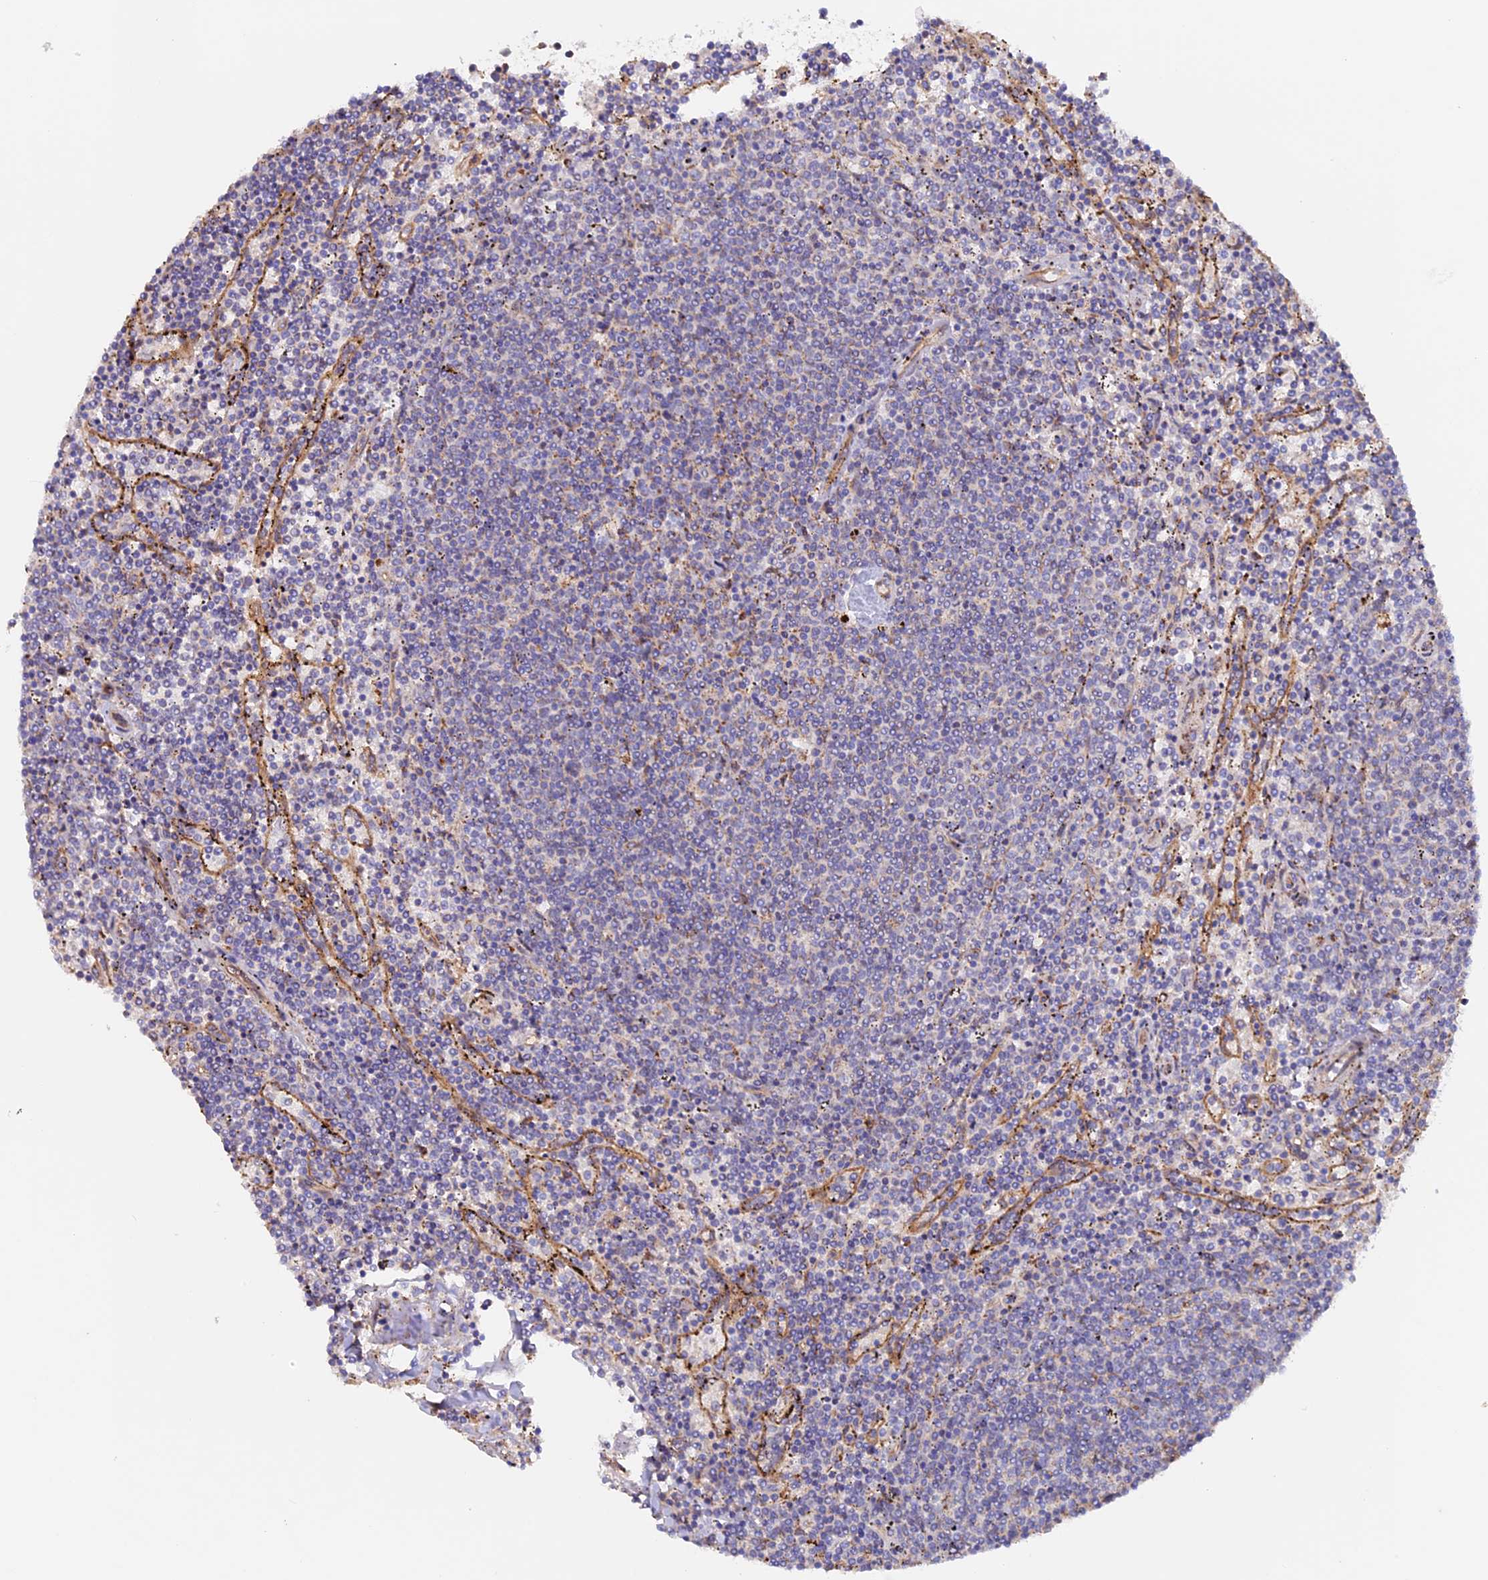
{"staining": {"intensity": "negative", "quantity": "none", "location": "none"}, "tissue": "lymphoma", "cell_type": "Tumor cells", "image_type": "cancer", "snomed": [{"axis": "morphology", "description": "Malignant lymphoma, non-Hodgkin's type, Low grade"}, {"axis": "topography", "description": "Spleen"}], "caption": "Human lymphoma stained for a protein using IHC displays no staining in tumor cells.", "gene": "DUS3L", "patient": {"sex": "female", "age": 50}}